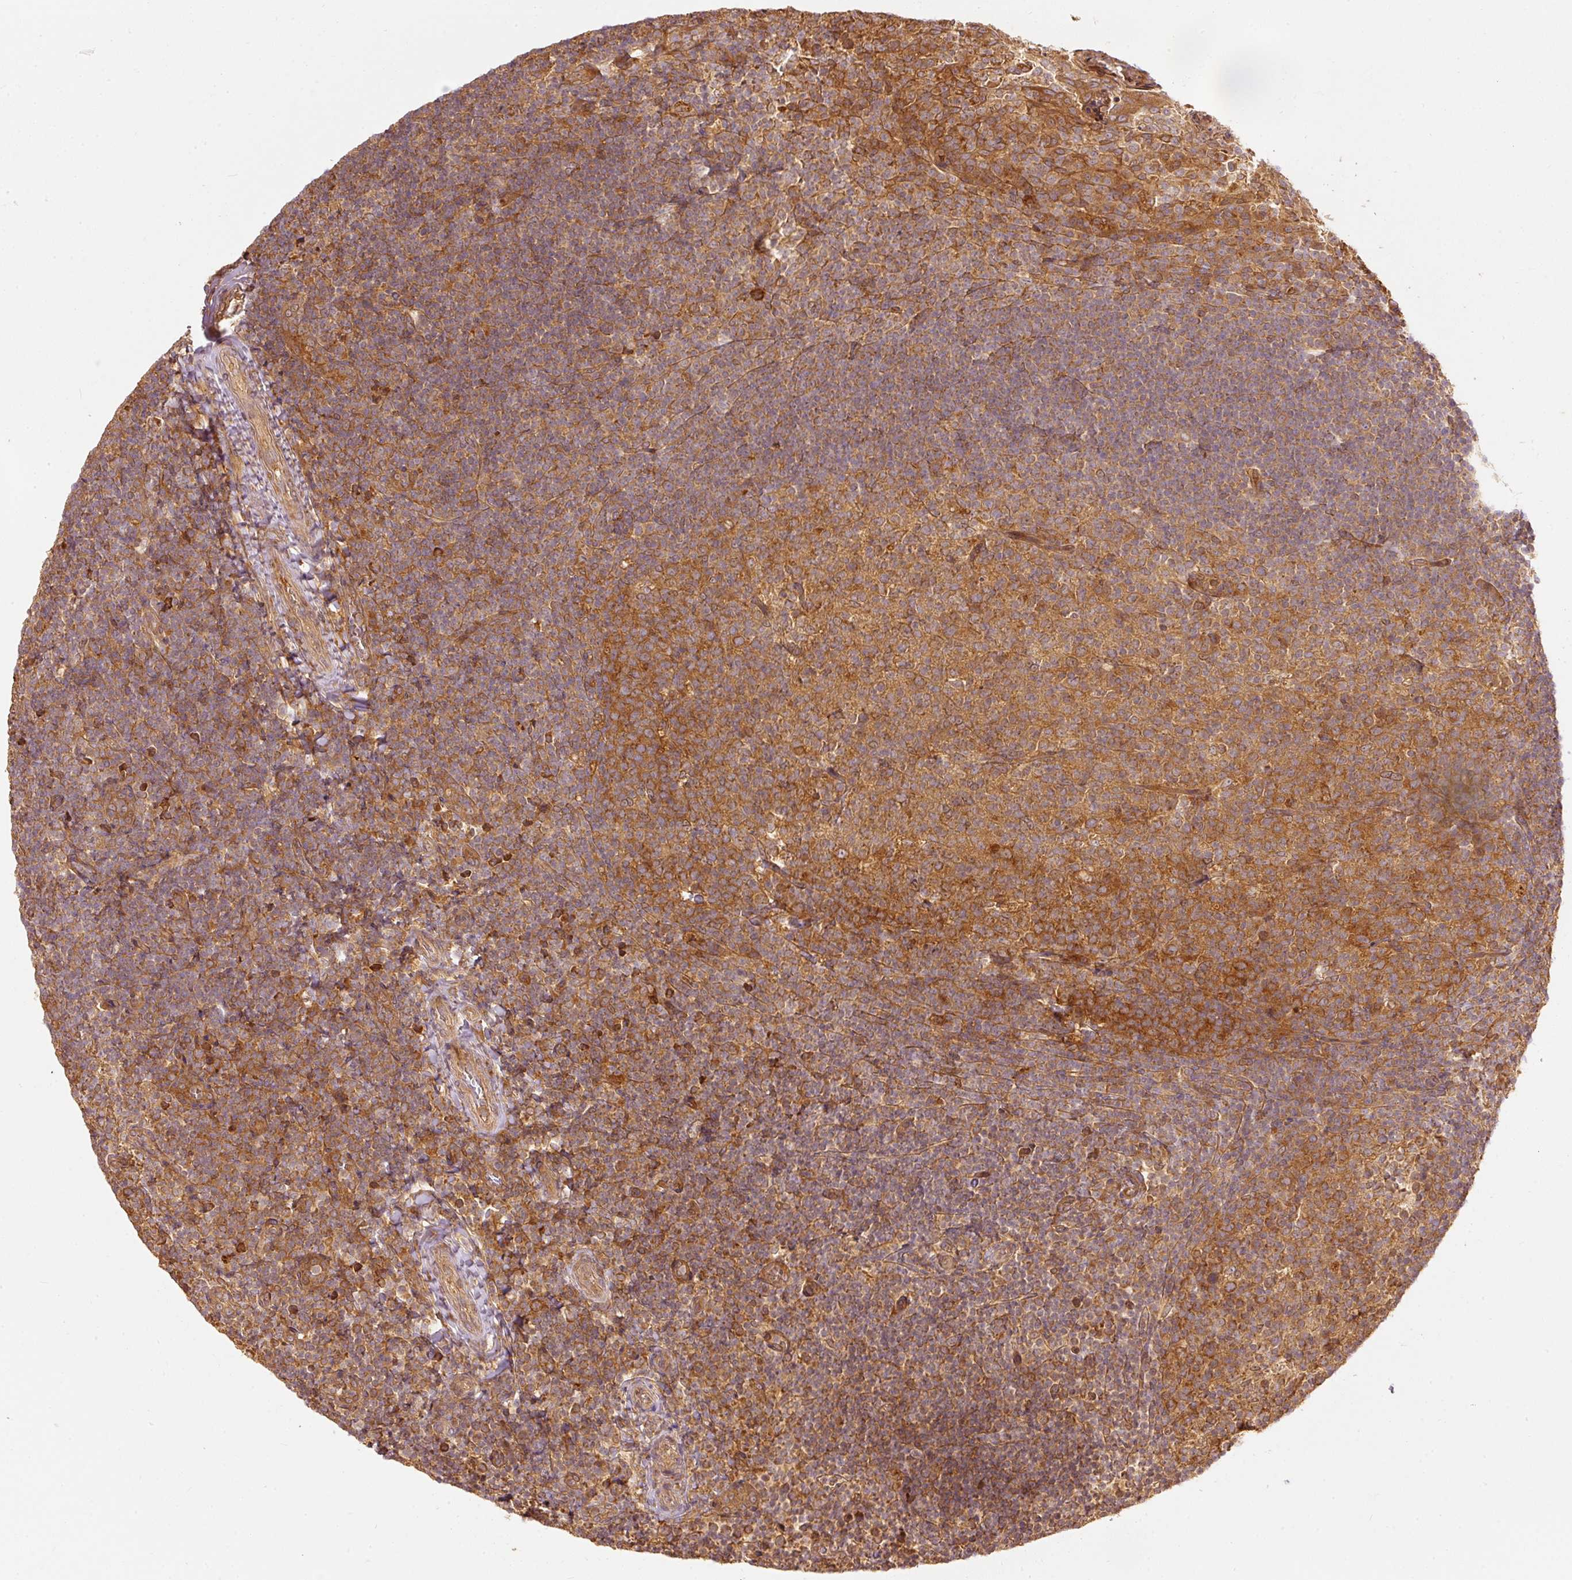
{"staining": {"intensity": "strong", "quantity": ">75%", "location": "cytoplasmic/membranous"}, "tissue": "tonsil", "cell_type": "Germinal center cells", "image_type": "normal", "snomed": [{"axis": "morphology", "description": "Normal tissue, NOS"}, {"axis": "topography", "description": "Tonsil"}], "caption": "This micrograph exhibits unremarkable tonsil stained with immunohistochemistry (IHC) to label a protein in brown. The cytoplasmic/membranous of germinal center cells show strong positivity for the protein. Nuclei are counter-stained blue.", "gene": "EIF3B", "patient": {"sex": "female", "age": 10}}